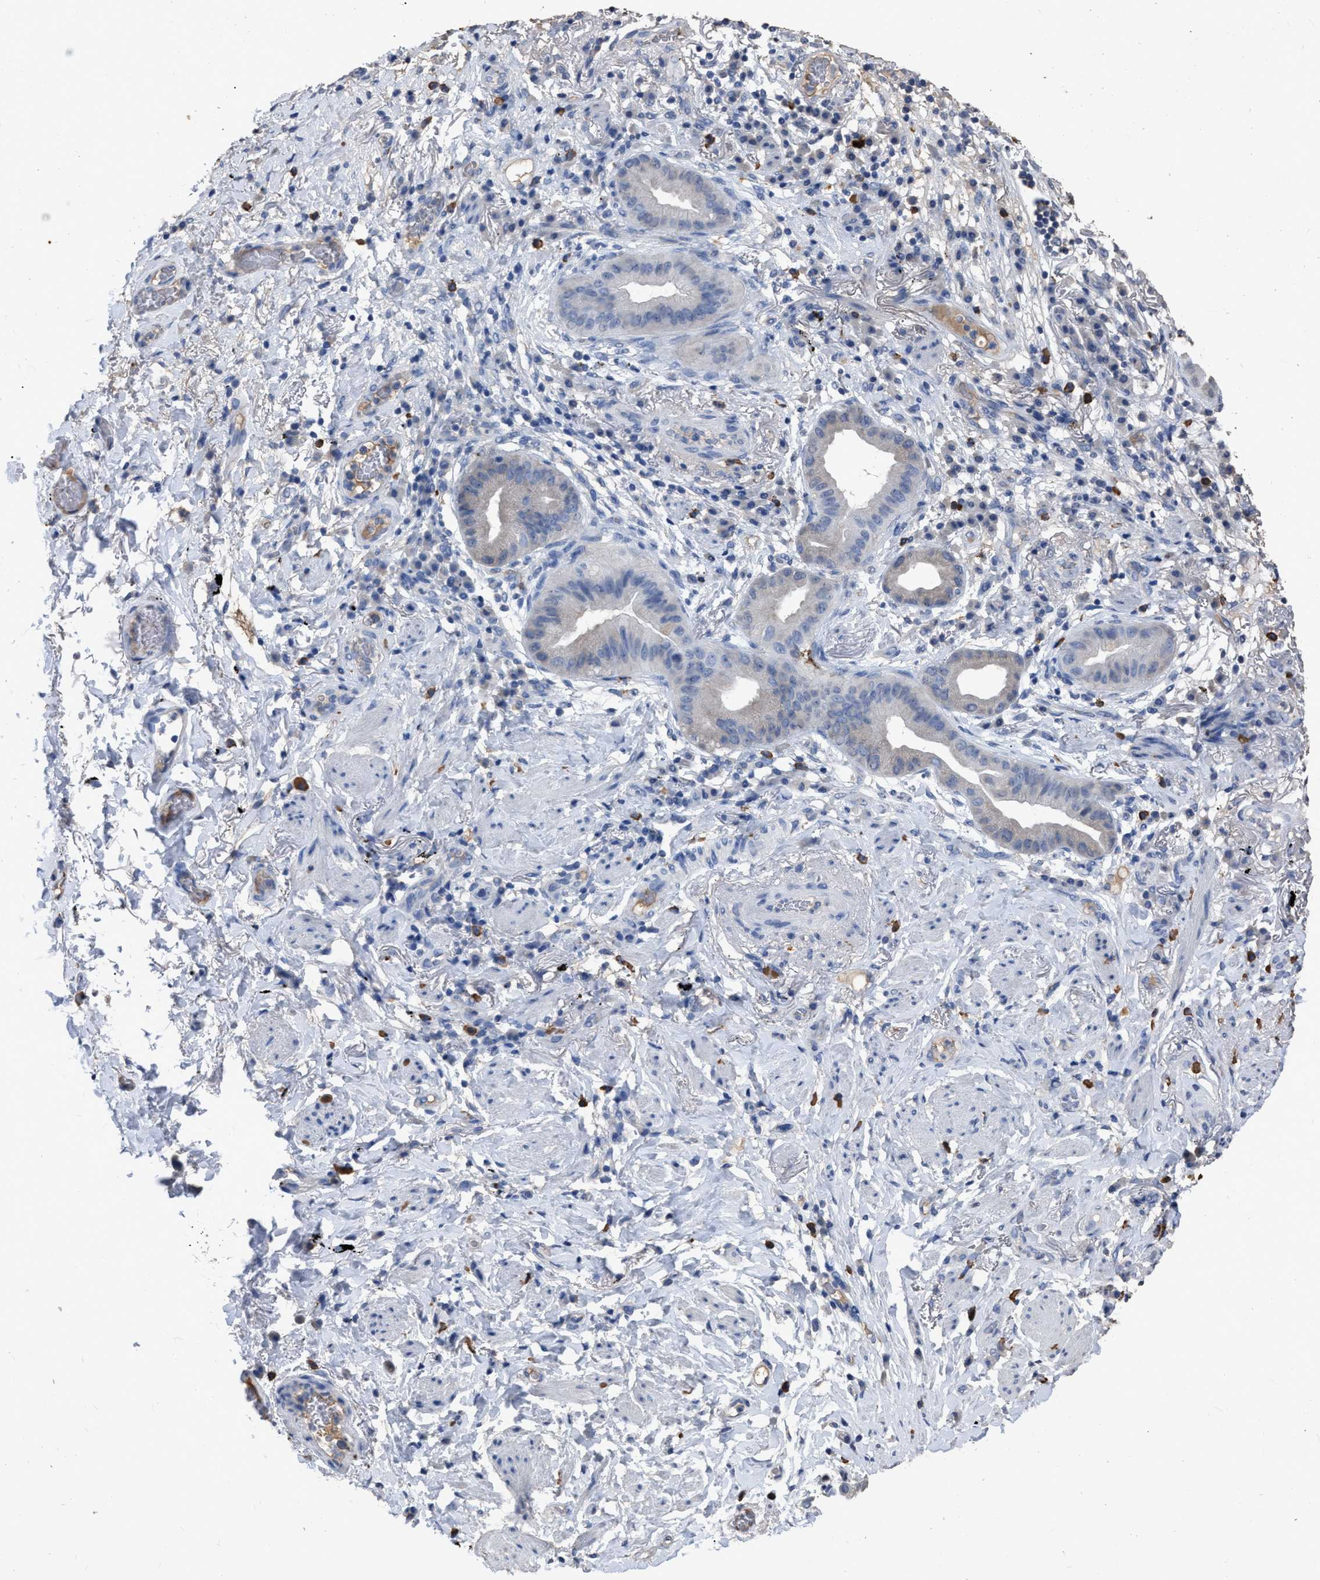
{"staining": {"intensity": "negative", "quantity": "none", "location": "none"}, "tissue": "lung cancer", "cell_type": "Tumor cells", "image_type": "cancer", "snomed": [{"axis": "morphology", "description": "Normal tissue, NOS"}, {"axis": "morphology", "description": "Adenocarcinoma, NOS"}, {"axis": "topography", "description": "Bronchus"}, {"axis": "topography", "description": "Lung"}], "caption": "Adenocarcinoma (lung) was stained to show a protein in brown. There is no significant expression in tumor cells. (Stains: DAB (3,3'-diaminobenzidine) immunohistochemistry with hematoxylin counter stain, Microscopy: brightfield microscopy at high magnification).", "gene": "HABP2", "patient": {"sex": "female", "age": 70}}